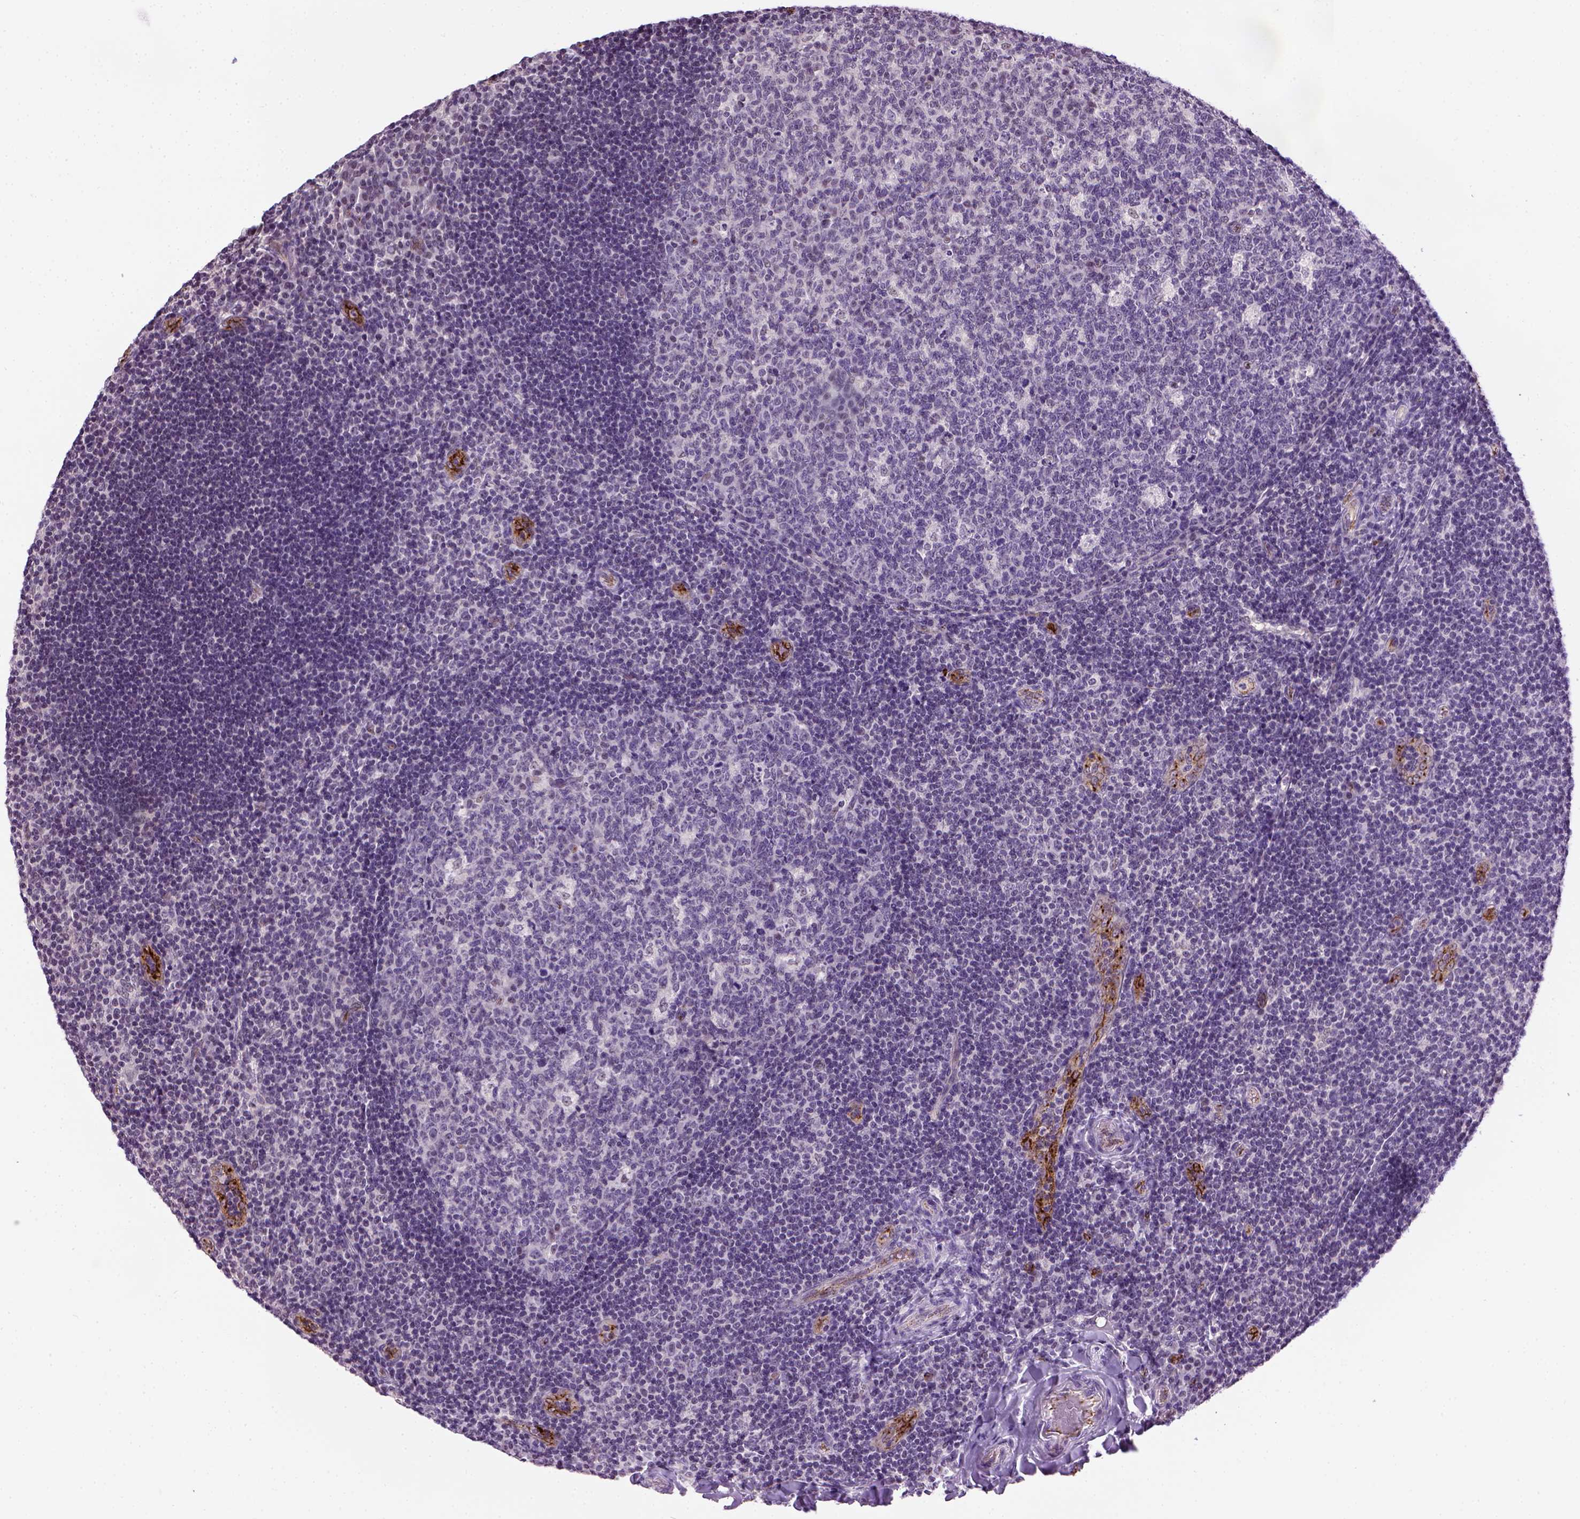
{"staining": {"intensity": "negative", "quantity": "none", "location": "none"}, "tissue": "tonsil", "cell_type": "Germinal center cells", "image_type": "normal", "snomed": [{"axis": "morphology", "description": "Normal tissue, NOS"}, {"axis": "topography", "description": "Tonsil"}], "caption": "High magnification brightfield microscopy of benign tonsil stained with DAB (brown) and counterstained with hematoxylin (blue): germinal center cells show no significant staining. (Stains: DAB immunohistochemistry with hematoxylin counter stain, Microscopy: brightfield microscopy at high magnification).", "gene": "VWF", "patient": {"sex": "male", "age": 17}}